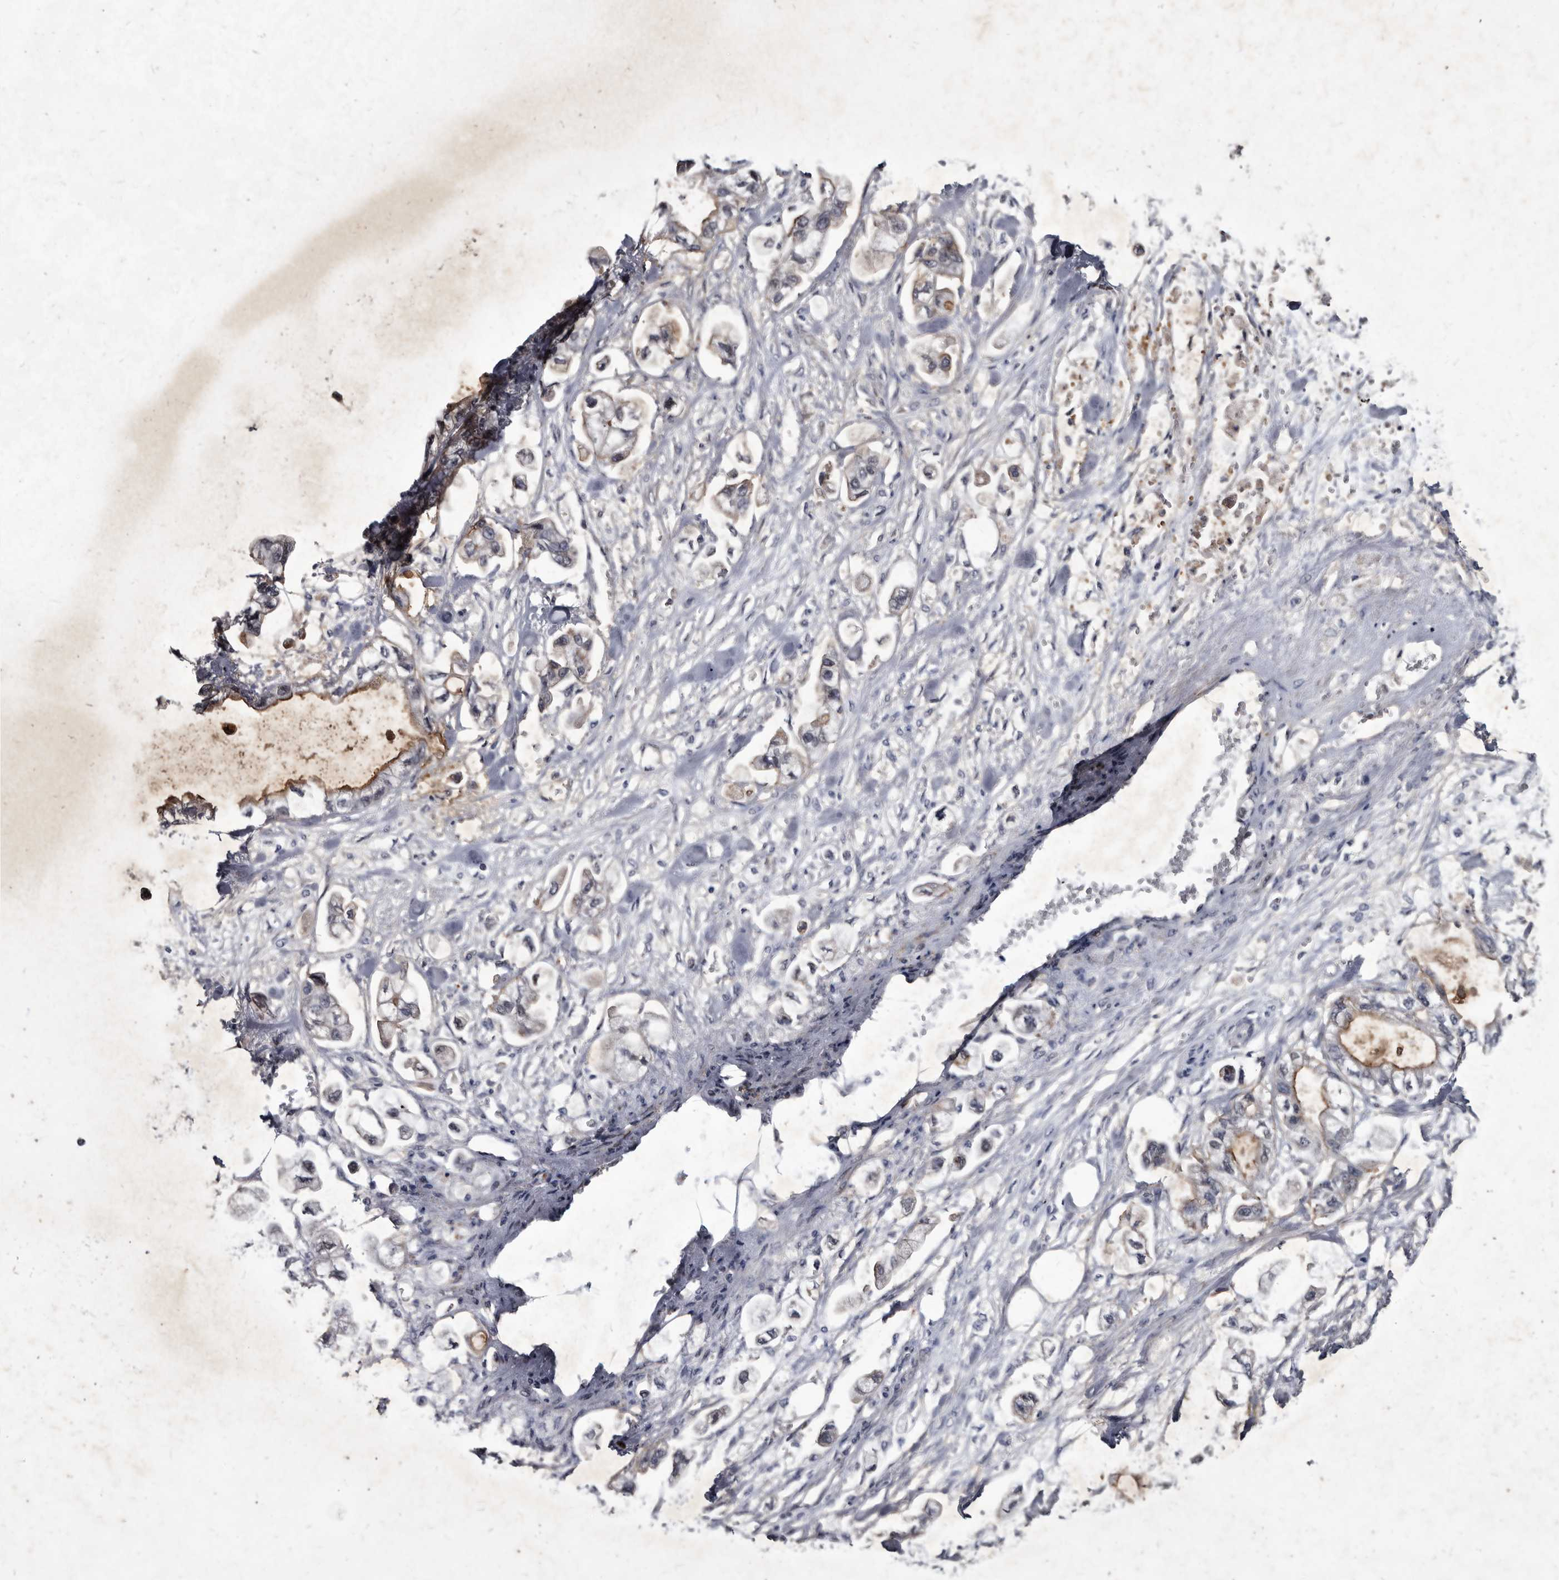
{"staining": {"intensity": "moderate", "quantity": "<25%", "location": "cytoplasmic/membranous"}, "tissue": "stomach cancer", "cell_type": "Tumor cells", "image_type": "cancer", "snomed": [{"axis": "morphology", "description": "Normal tissue, NOS"}, {"axis": "morphology", "description": "Adenocarcinoma, NOS"}, {"axis": "topography", "description": "Stomach"}], "caption": "A micrograph showing moderate cytoplasmic/membranous expression in about <25% of tumor cells in stomach adenocarcinoma, as visualized by brown immunohistochemical staining.", "gene": "PROM1", "patient": {"sex": "male", "age": 62}}